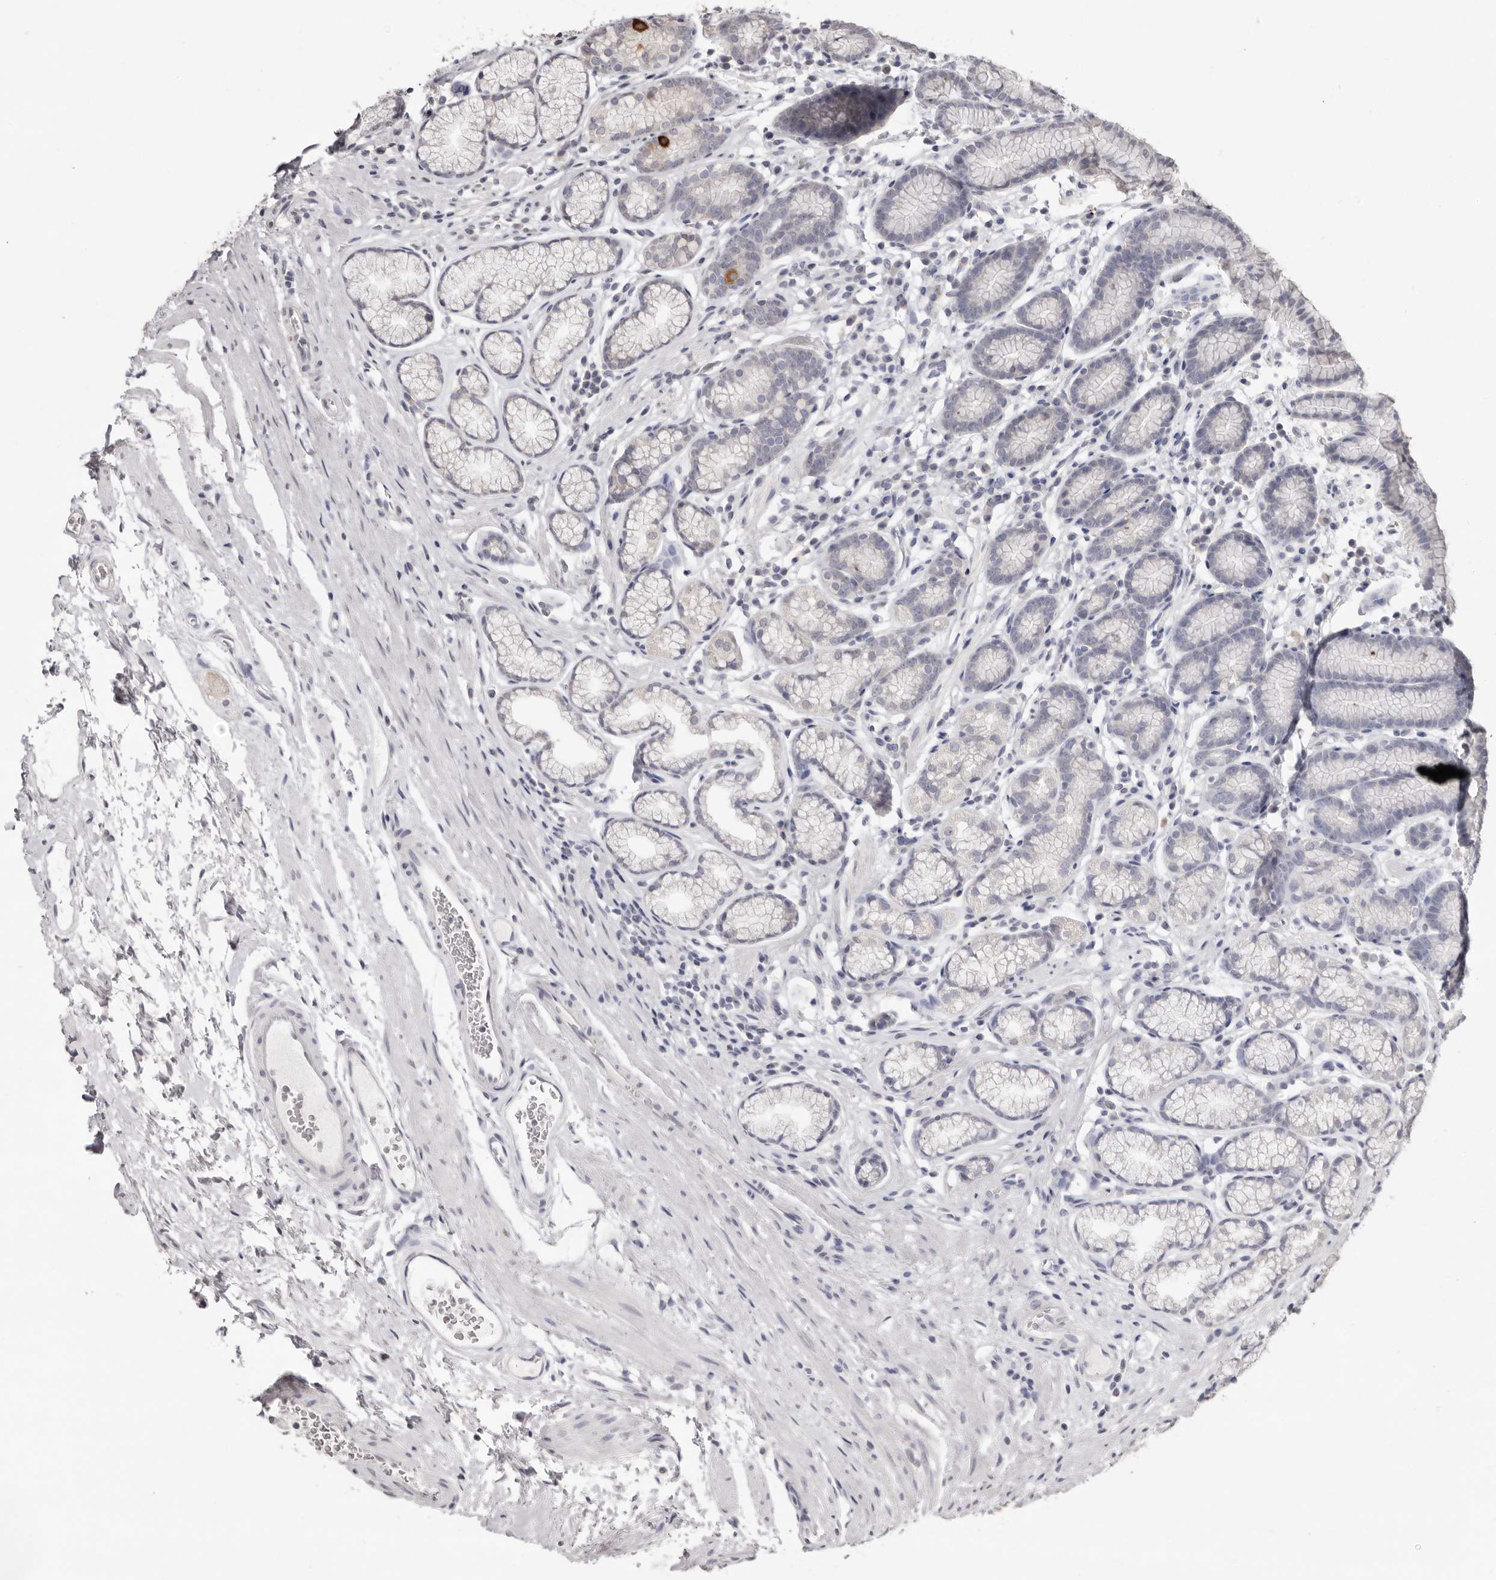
{"staining": {"intensity": "negative", "quantity": "none", "location": "none"}, "tissue": "stomach", "cell_type": "Glandular cells", "image_type": "normal", "snomed": [{"axis": "morphology", "description": "Normal tissue, NOS"}, {"axis": "topography", "description": "Stomach"}], "caption": "IHC of unremarkable stomach shows no positivity in glandular cells. The staining is performed using DAB (3,3'-diaminobenzidine) brown chromogen with nuclei counter-stained in using hematoxylin.", "gene": "LINGO2", "patient": {"sex": "male", "age": 42}}